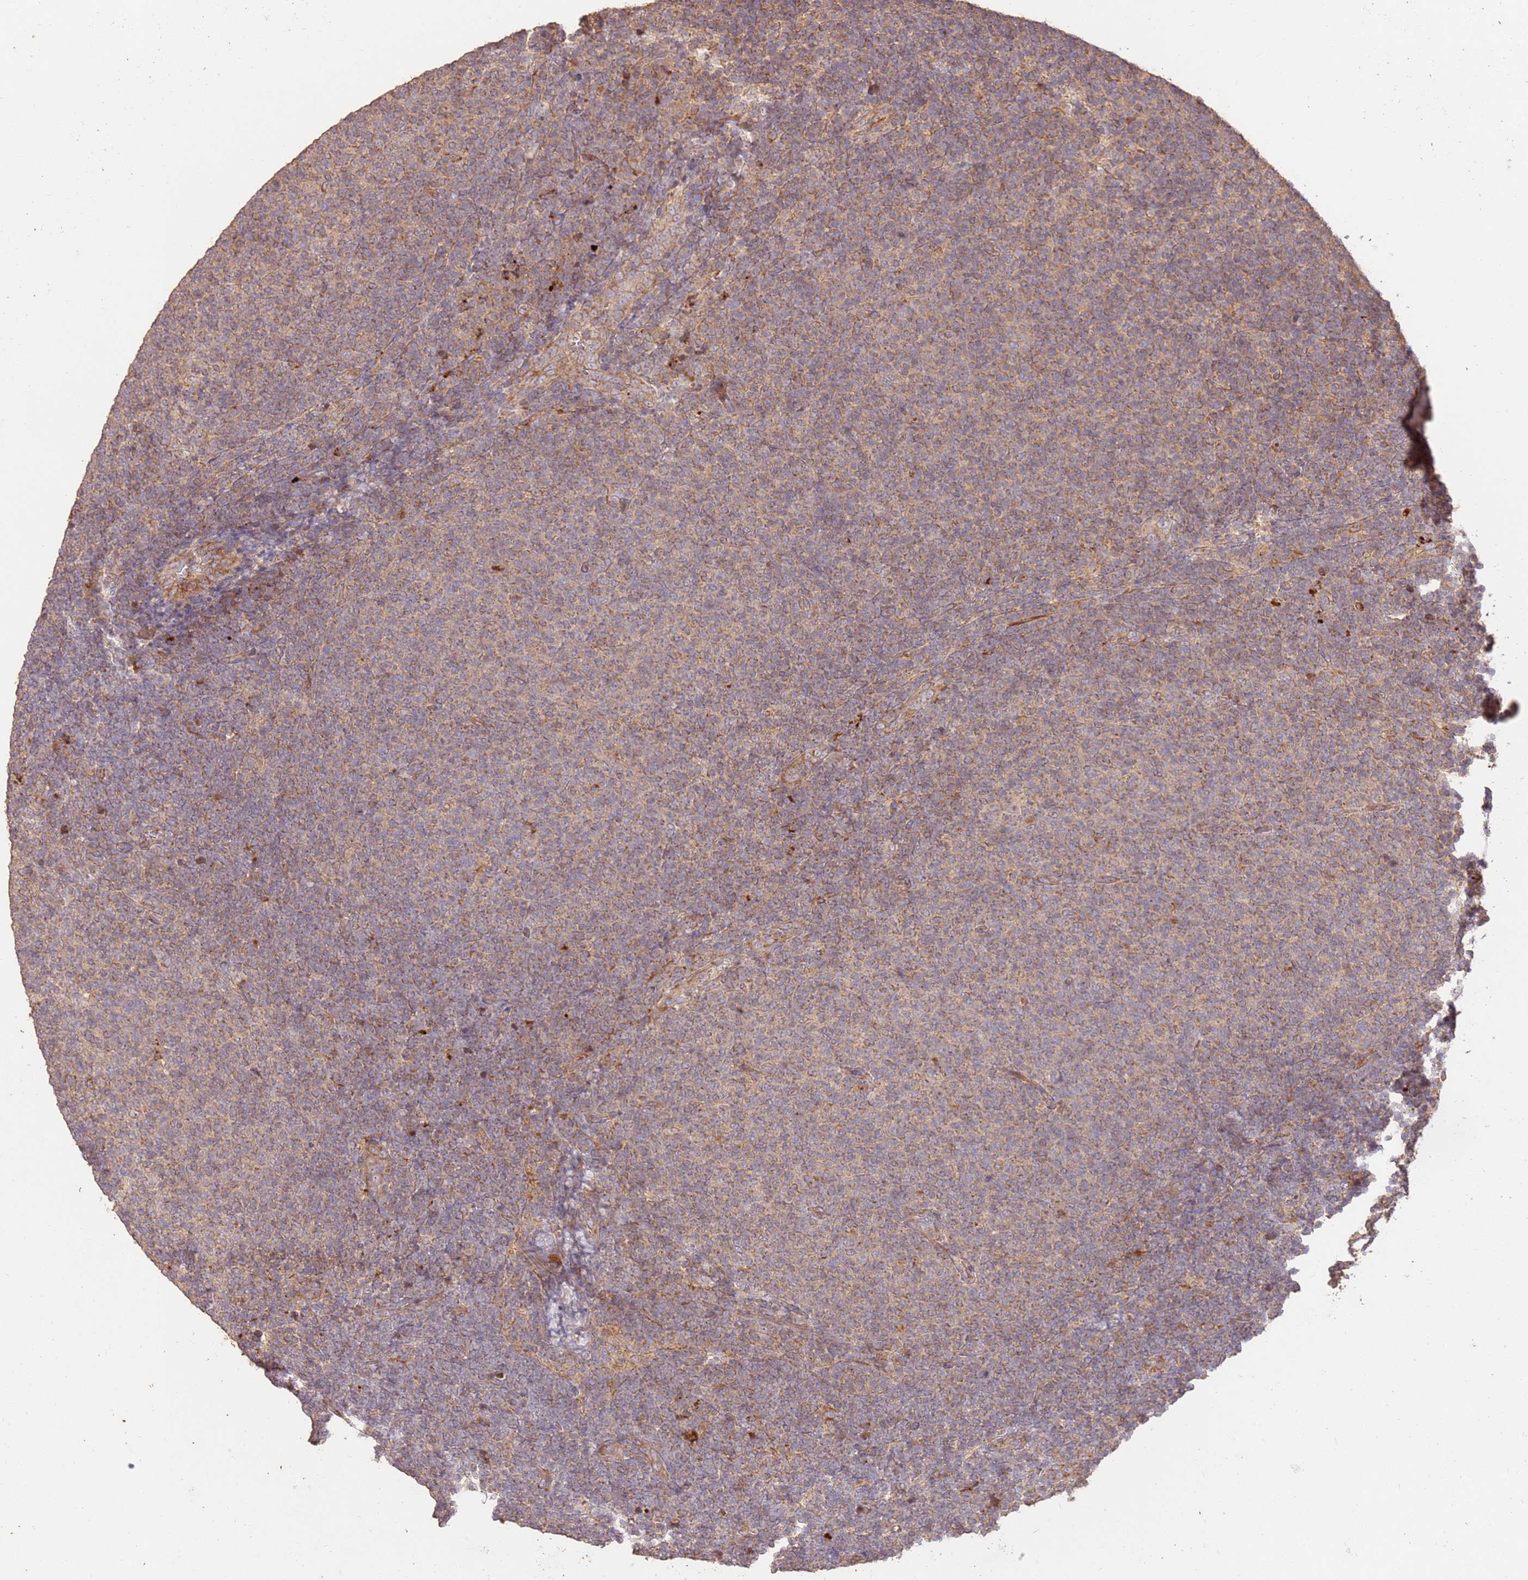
{"staining": {"intensity": "weak", "quantity": "25%-75%", "location": "cytoplasmic/membranous"}, "tissue": "lymphoma", "cell_type": "Tumor cells", "image_type": "cancer", "snomed": [{"axis": "morphology", "description": "Malignant lymphoma, non-Hodgkin's type, Low grade"}, {"axis": "topography", "description": "Lymph node"}], "caption": "Tumor cells exhibit weak cytoplasmic/membranous staining in approximately 25%-75% of cells in low-grade malignant lymphoma, non-Hodgkin's type.", "gene": "LRRC28", "patient": {"sex": "male", "age": 66}}